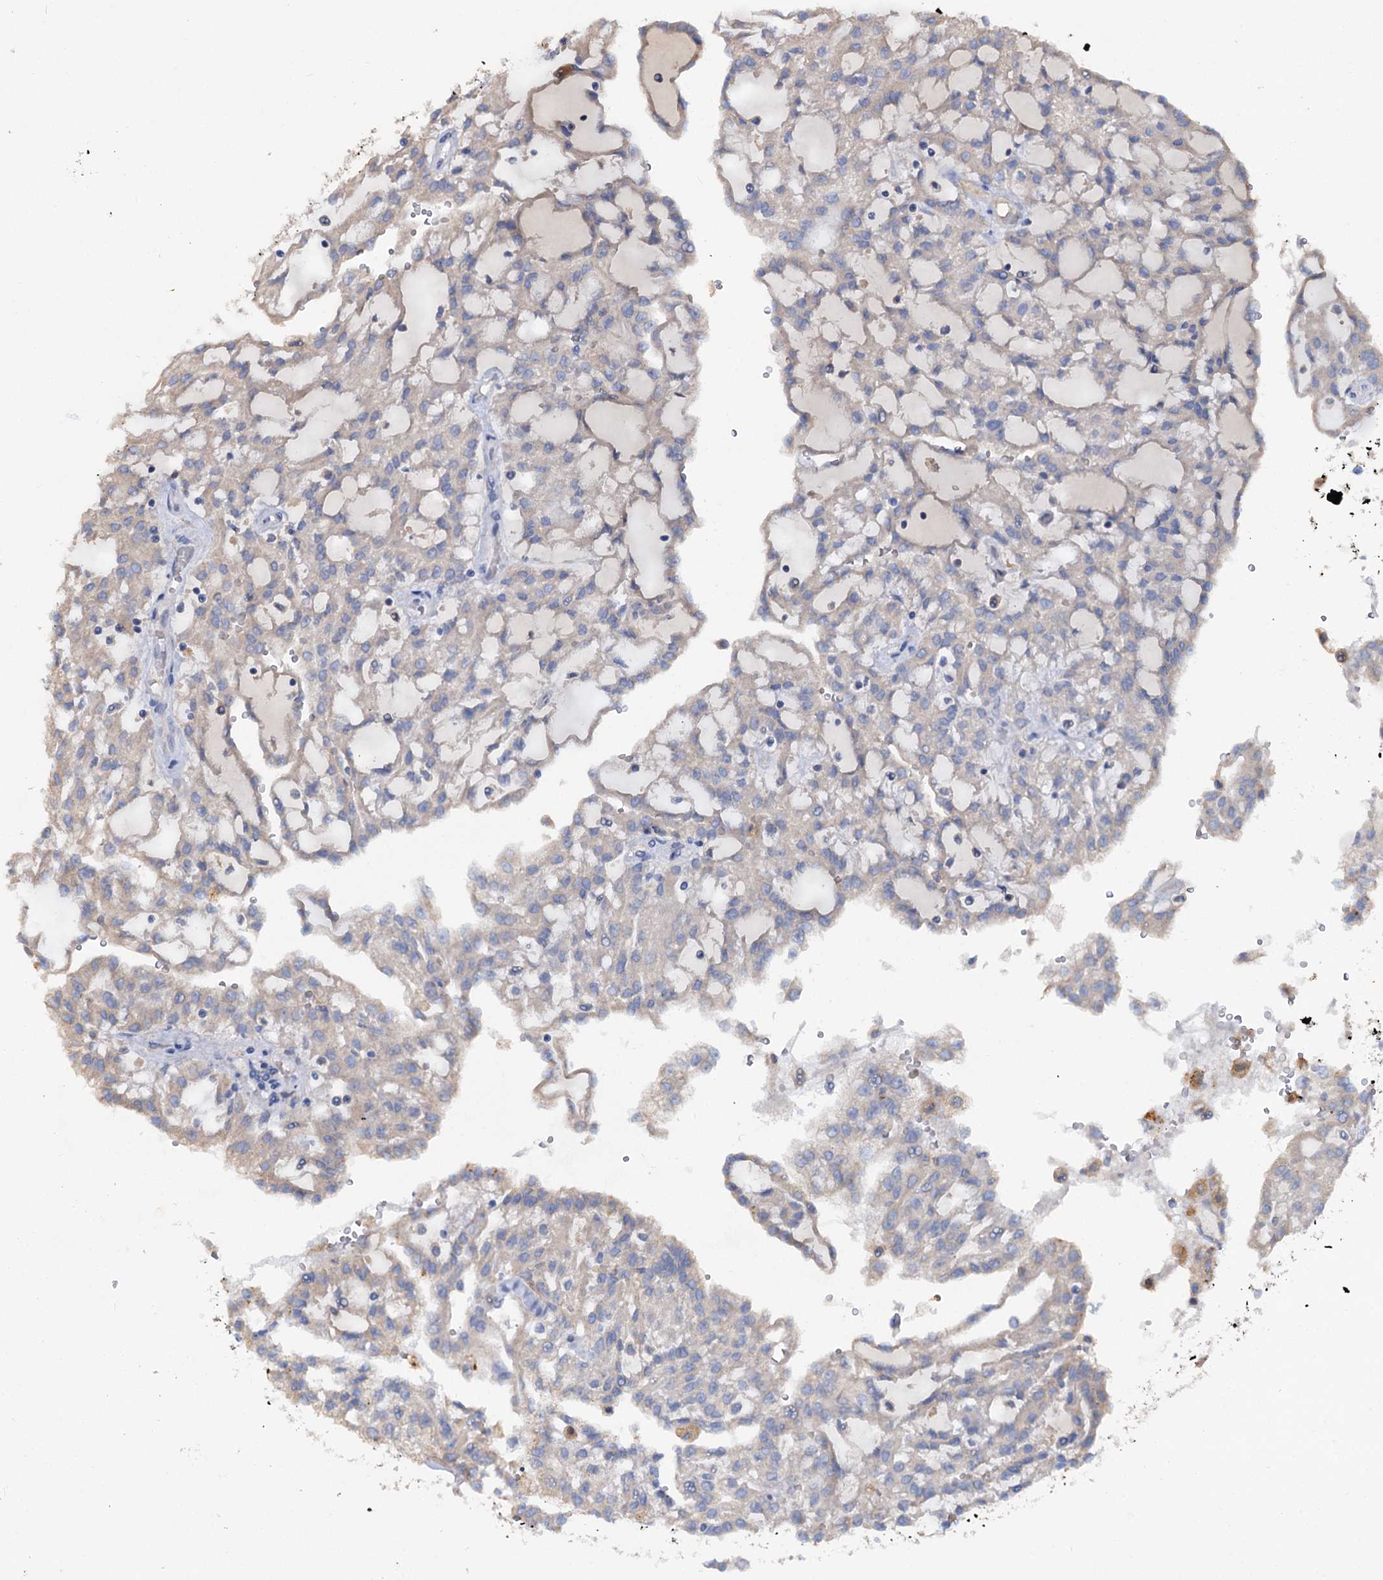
{"staining": {"intensity": "negative", "quantity": "none", "location": "none"}, "tissue": "renal cancer", "cell_type": "Tumor cells", "image_type": "cancer", "snomed": [{"axis": "morphology", "description": "Adenocarcinoma, NOS"}, {"axis": "topography", "description": "Kidney"}], "caption": "Photomicrograph shows no significant protein expression in tumor cells of adenocarcinoma (renal).", "gene": "IL17RD", "patient": {"sex": "male", "age": 63}}